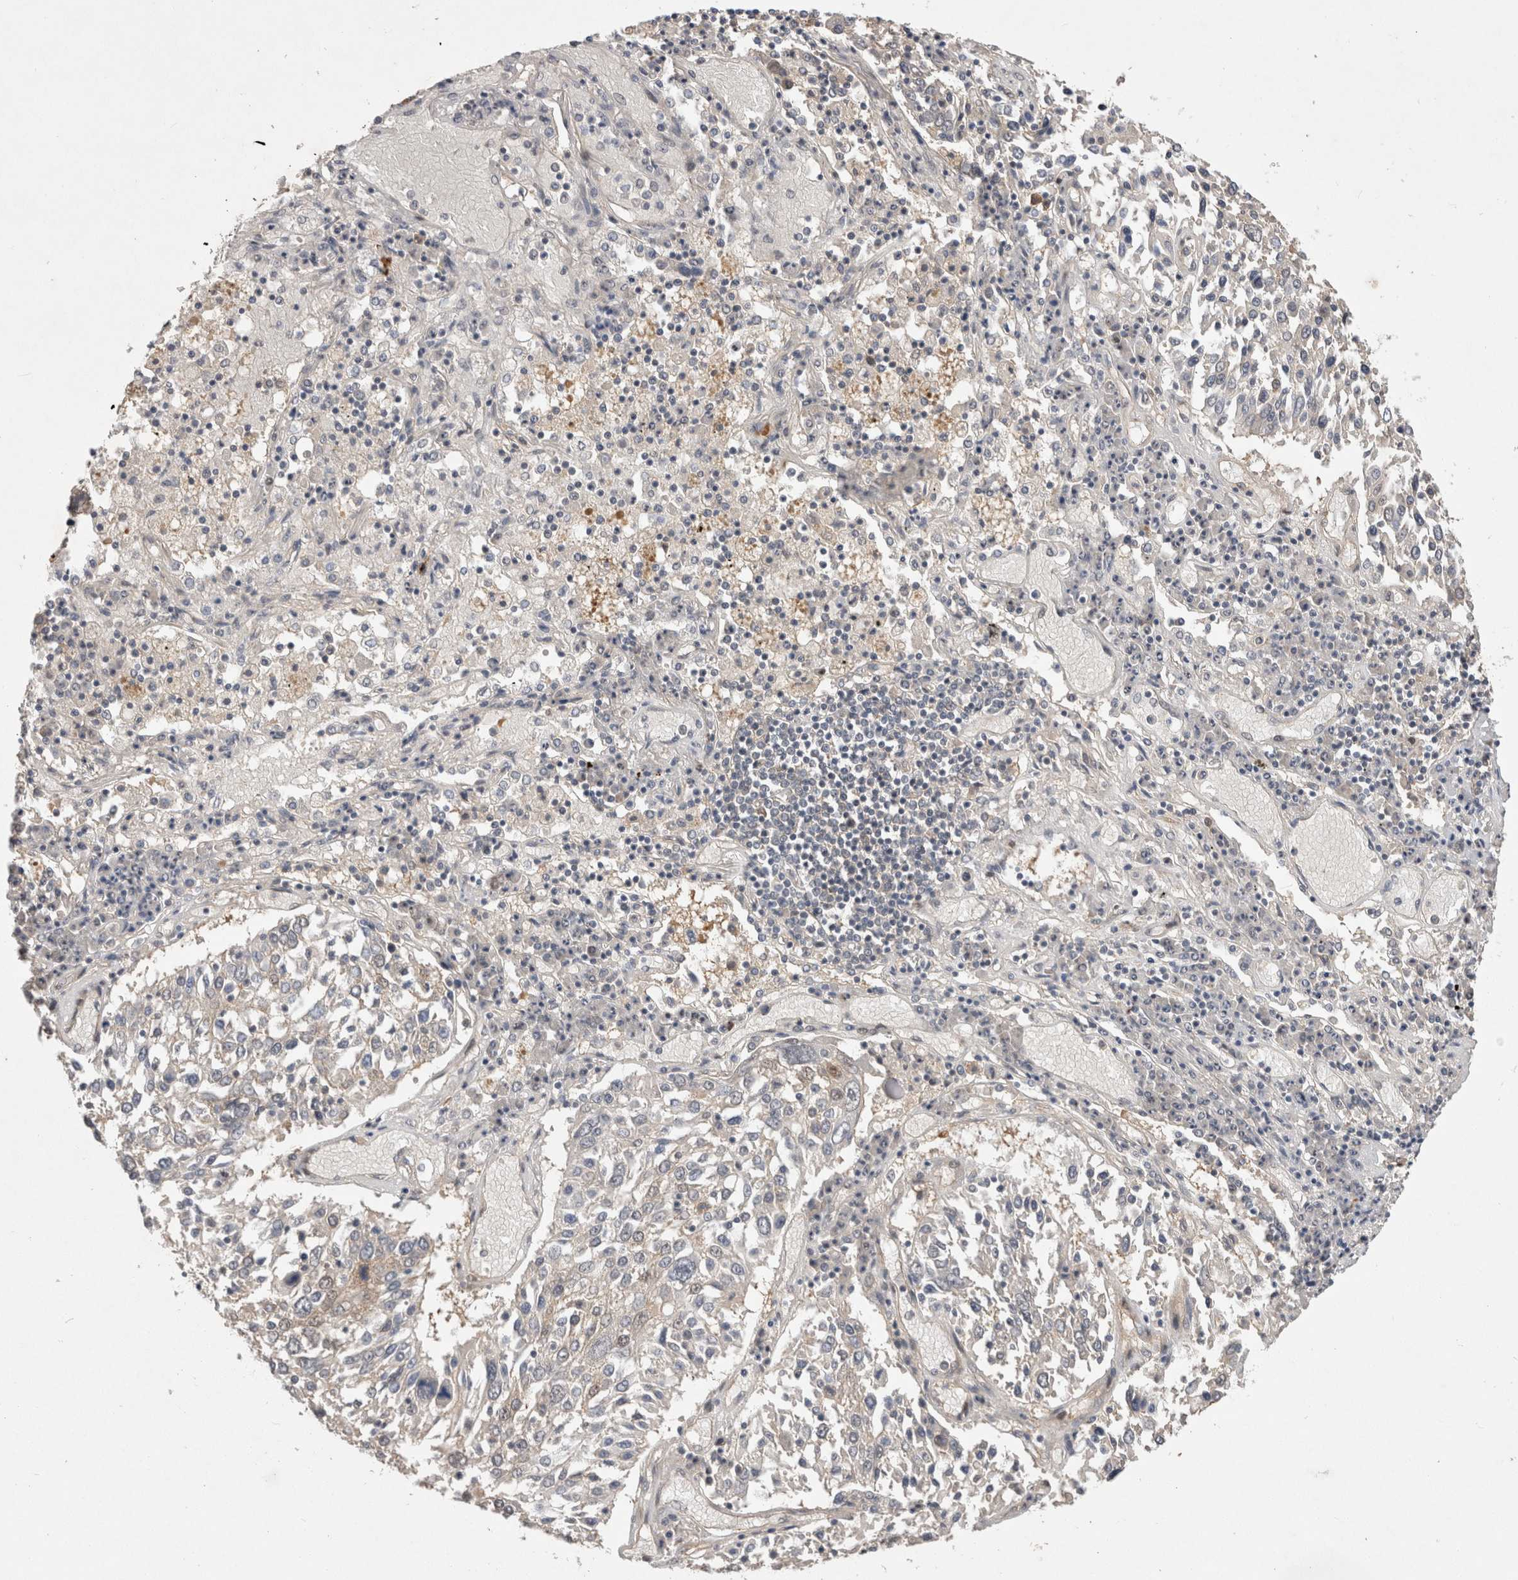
{"staining": {"intensity": "negative", "quantity": "none", "location": "none"}, "tissue": "lung cancer", "cell_type": "Tumor cells", "image_type": "cancer", "snomed": [{"axis": "morphology", "description": "Squamous cell carcinoma, NOS"}, {"axis": "topography", "description": "Lung"}], "caption": "Immunohistochemistry photomicrograph of neoplastic tissue: lung cancer (squamous cell carcinoma) stained with DAB displays no significant protein staining in tumor cells.", "gene": "CERS3", "patient": {"sex": "male", "age": 65}}